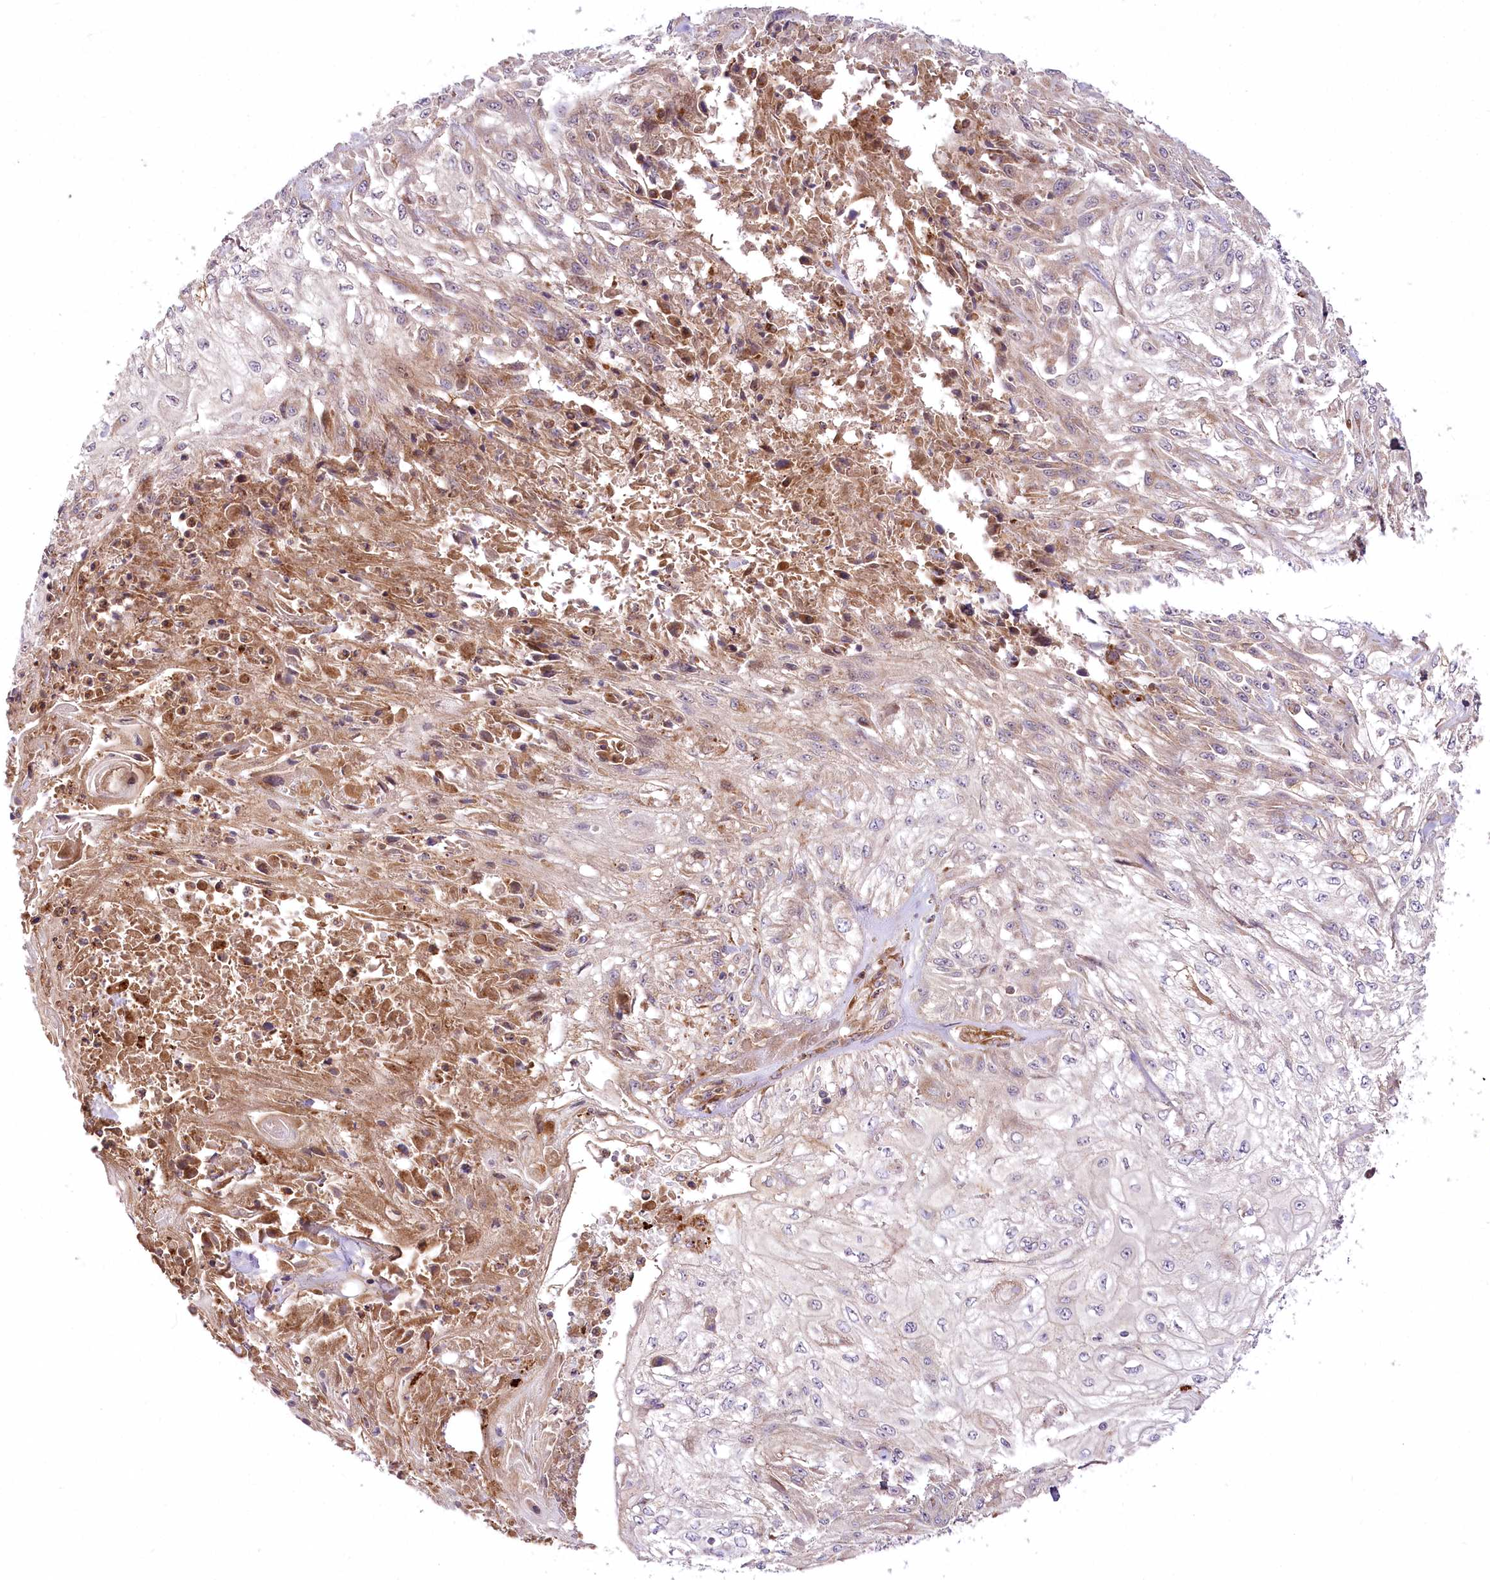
{"staining": {"intensity": "weak", "quantity": "<25%", "location": "cytoplasmic/membranous"}, "tissue": "skin cancer", "cell_type": "Tumor cells", "image_type": "cancer", "snomed": [{"axis": "morphology", "description": "Squamous cell carcinoma, NOS"}, {"axis": "morphology", "description": "Squamous cell carcinoma, metastatic, NOS"}, {"axis": "topography", "description": "Skin"}, {"axis": "topography", "description": "Lymph node"}], "caption": "Skin cancer (squamous cell carcinoma) was stained to show a protein in brown. There is no significant expression in tumor cells.", "gene": "PSTK", "patient": {"sex": "male", "age": 75}}